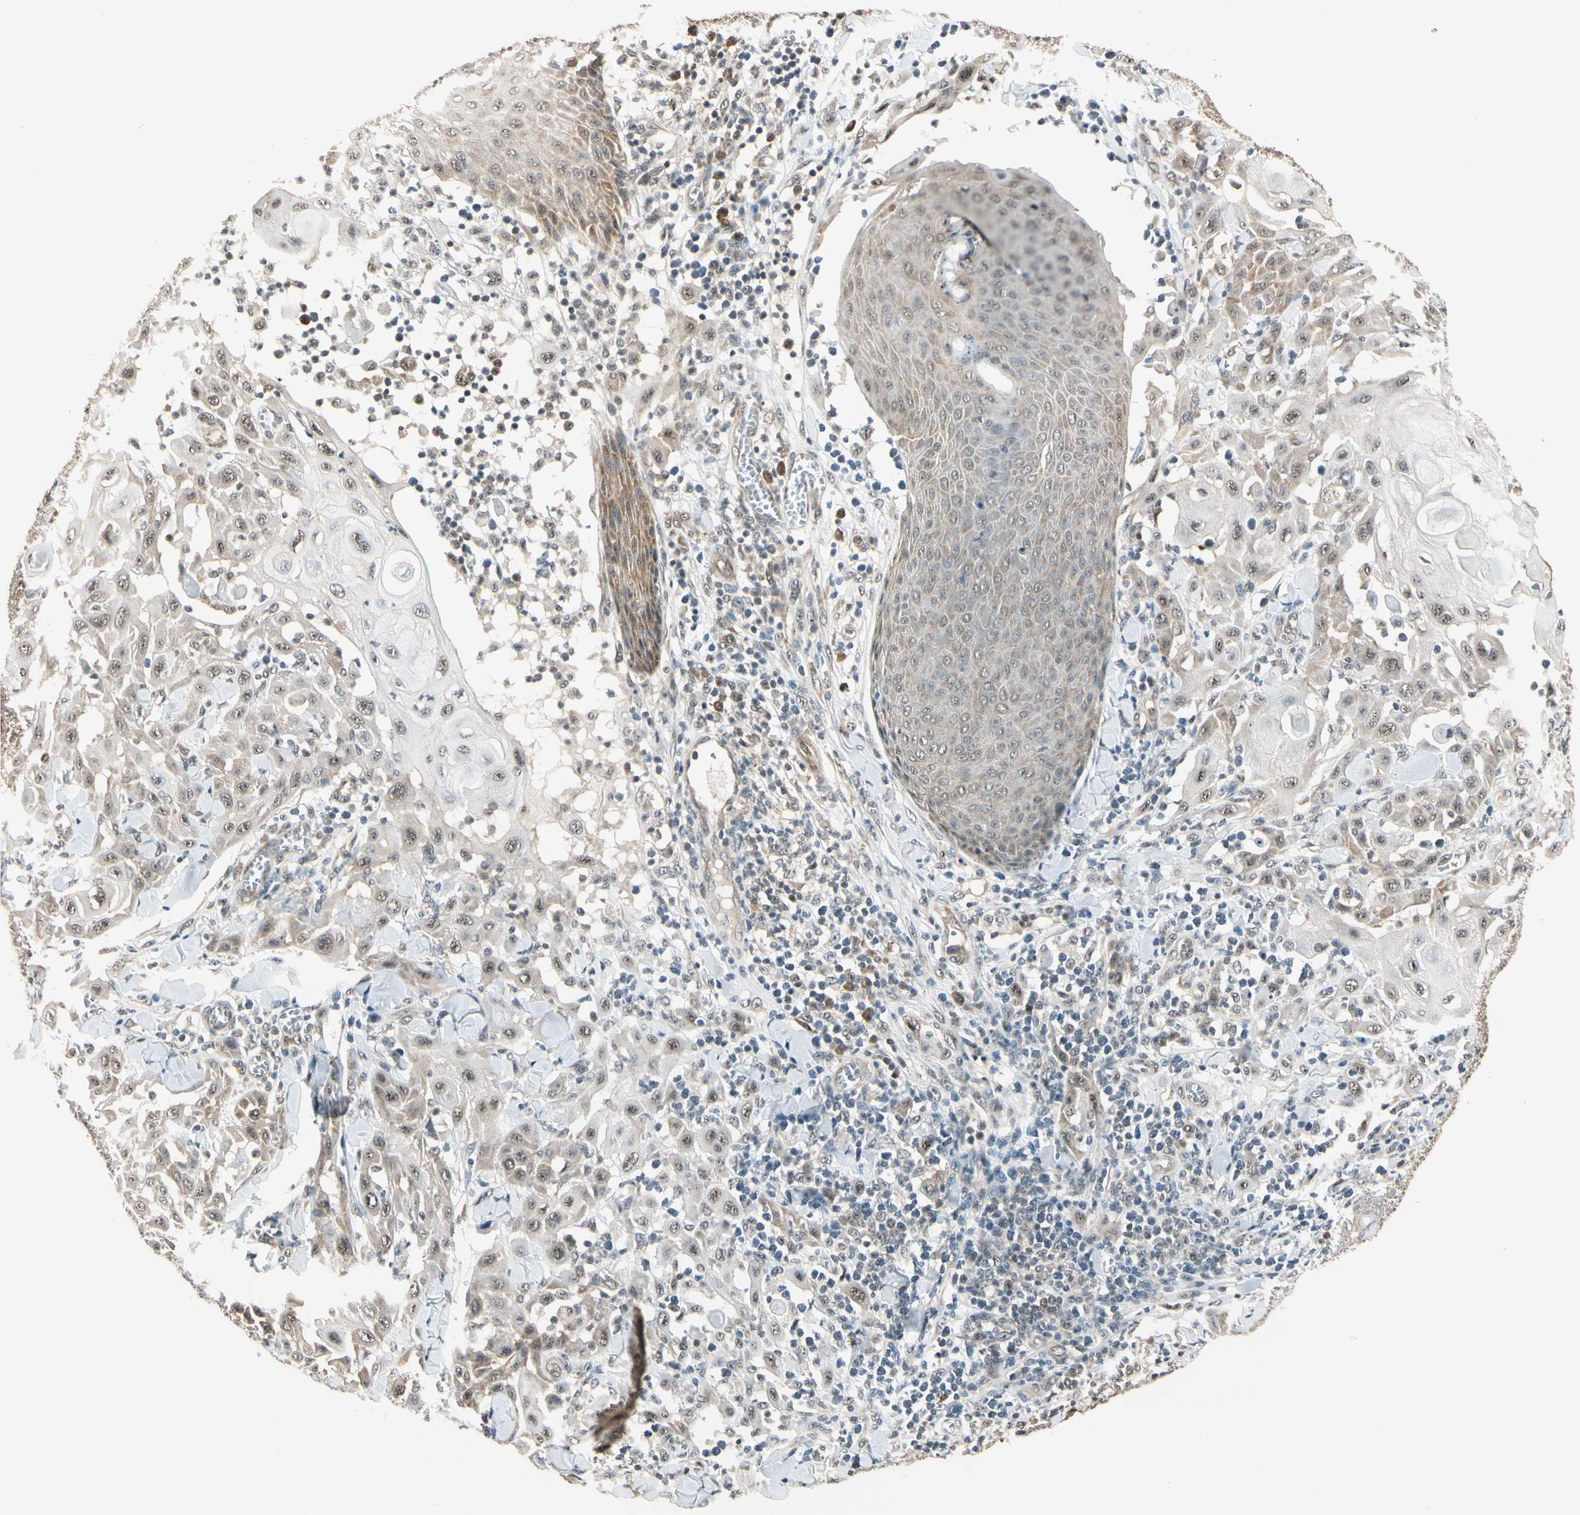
{"staining": {"intensity": "weak", "quantity": ">75%", "location": "cytoplasmic/membranous,nuclear"}, "tissue": "skin cancer", "cell_type": "Tumor cells", "image_type": "cancer", "snomed": [{"axis": "morphology", "description": "Squamous cell carcinoma, NOS"}, {"axis": "topography", "description": "Skin"}], "caption": "This is an image of immunohistochemistry staining of skin cancer, which shows weak positivity in the cytoplasmic/membranous and nuclear of tumor cells.", "gene": "MCPH1", "patient": {"sex": "male", "age": 24}}